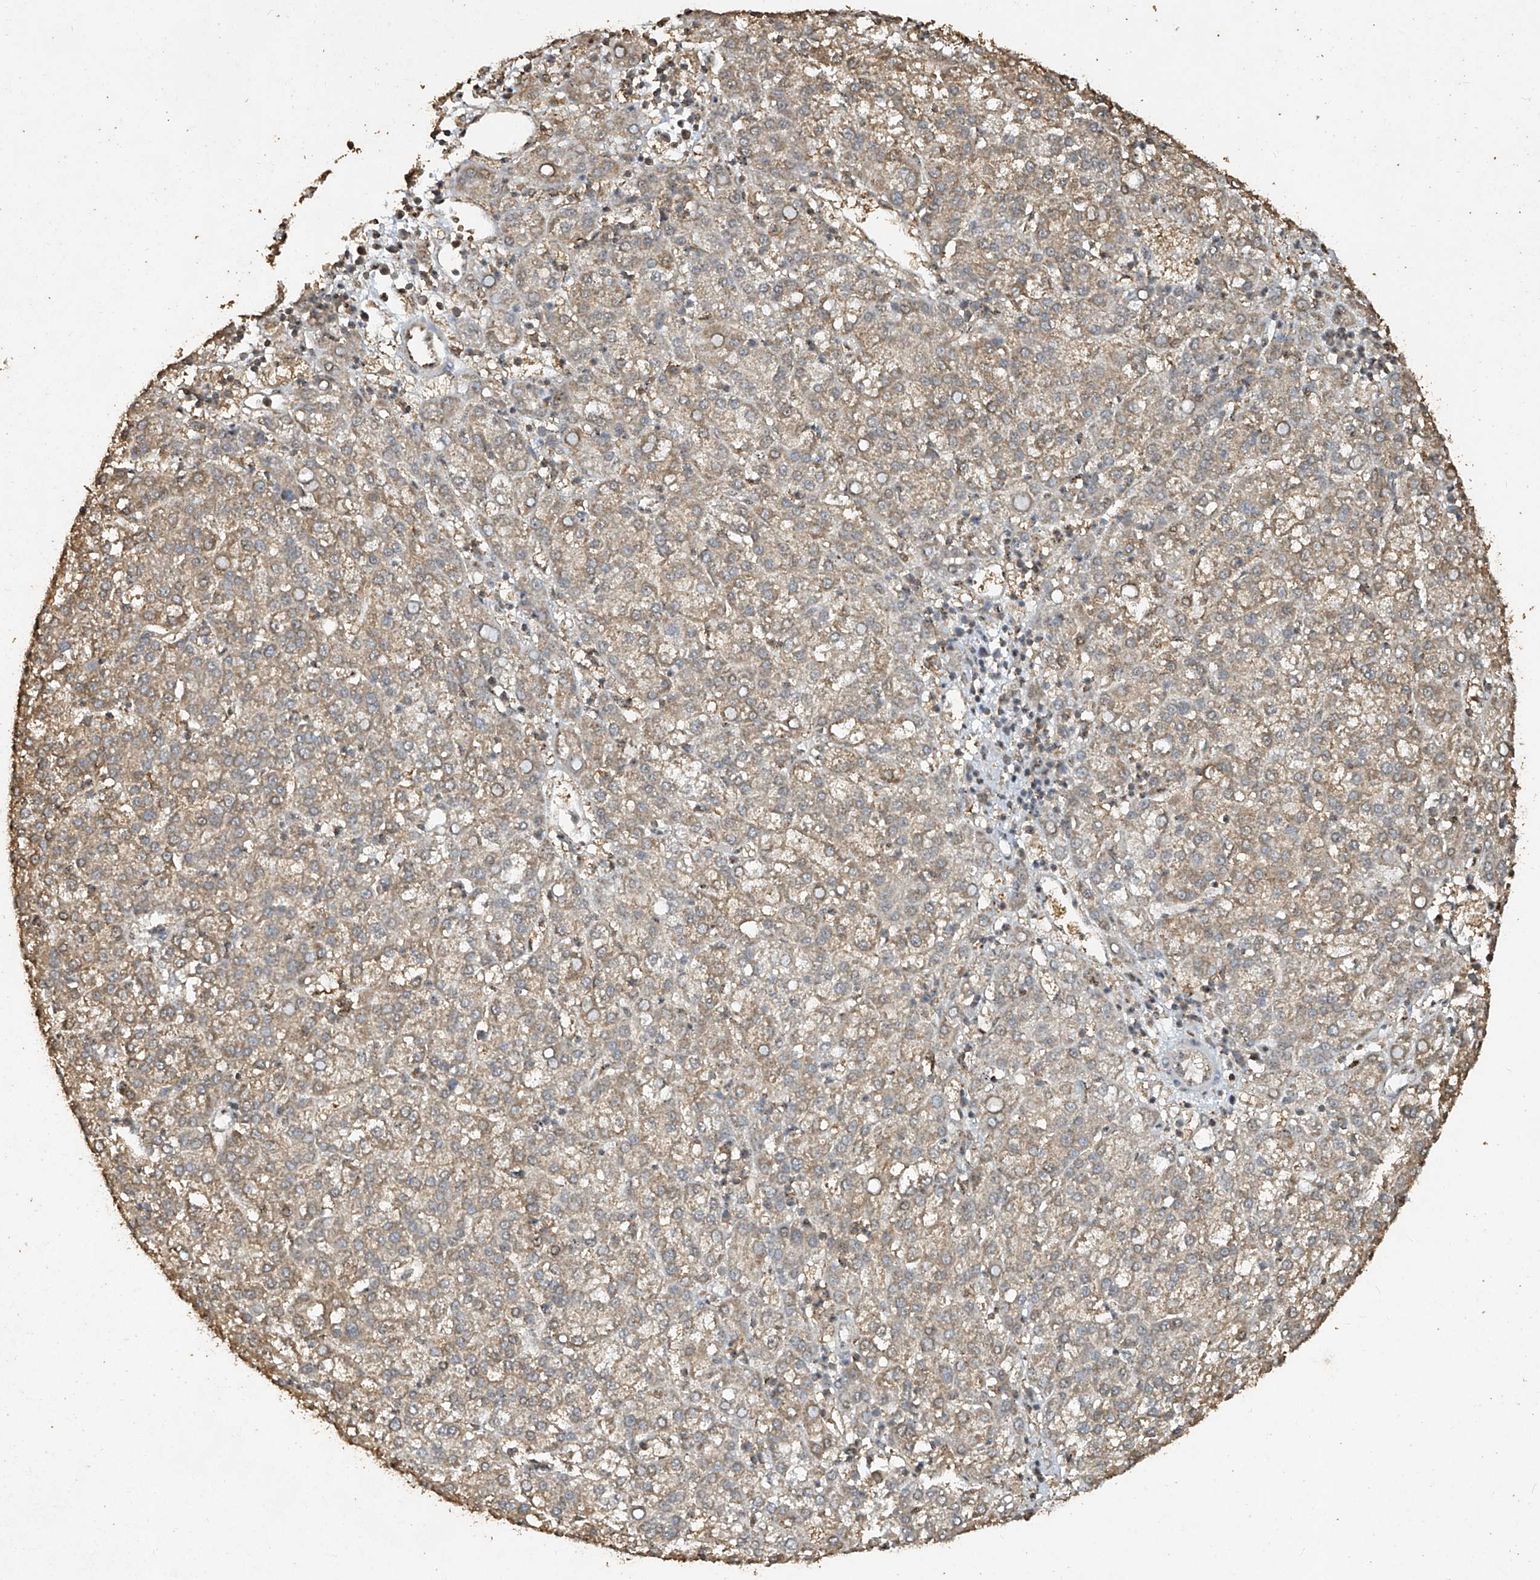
{"staining": {"intensity": "negative", "quantity": "none", "location": "none"}, "tissue": "liver cancer", "cell_type": "Tumor cells", "image_type": "cancer", "snomed": [{"axis": "morphology", "description": "Carcinoma, Hepatocellular, NOS"}, {"axis": "topography", "description": "Liver"}], "caption": "An immunohistochemistry histopathology image of hepatocellular carcinoma (liver) is shown. There is no staining in tumor cells of hepatocellular carcinoma (liver).", "gene": "ERBB3", "patient": {"sex": "female", "age": 58}}